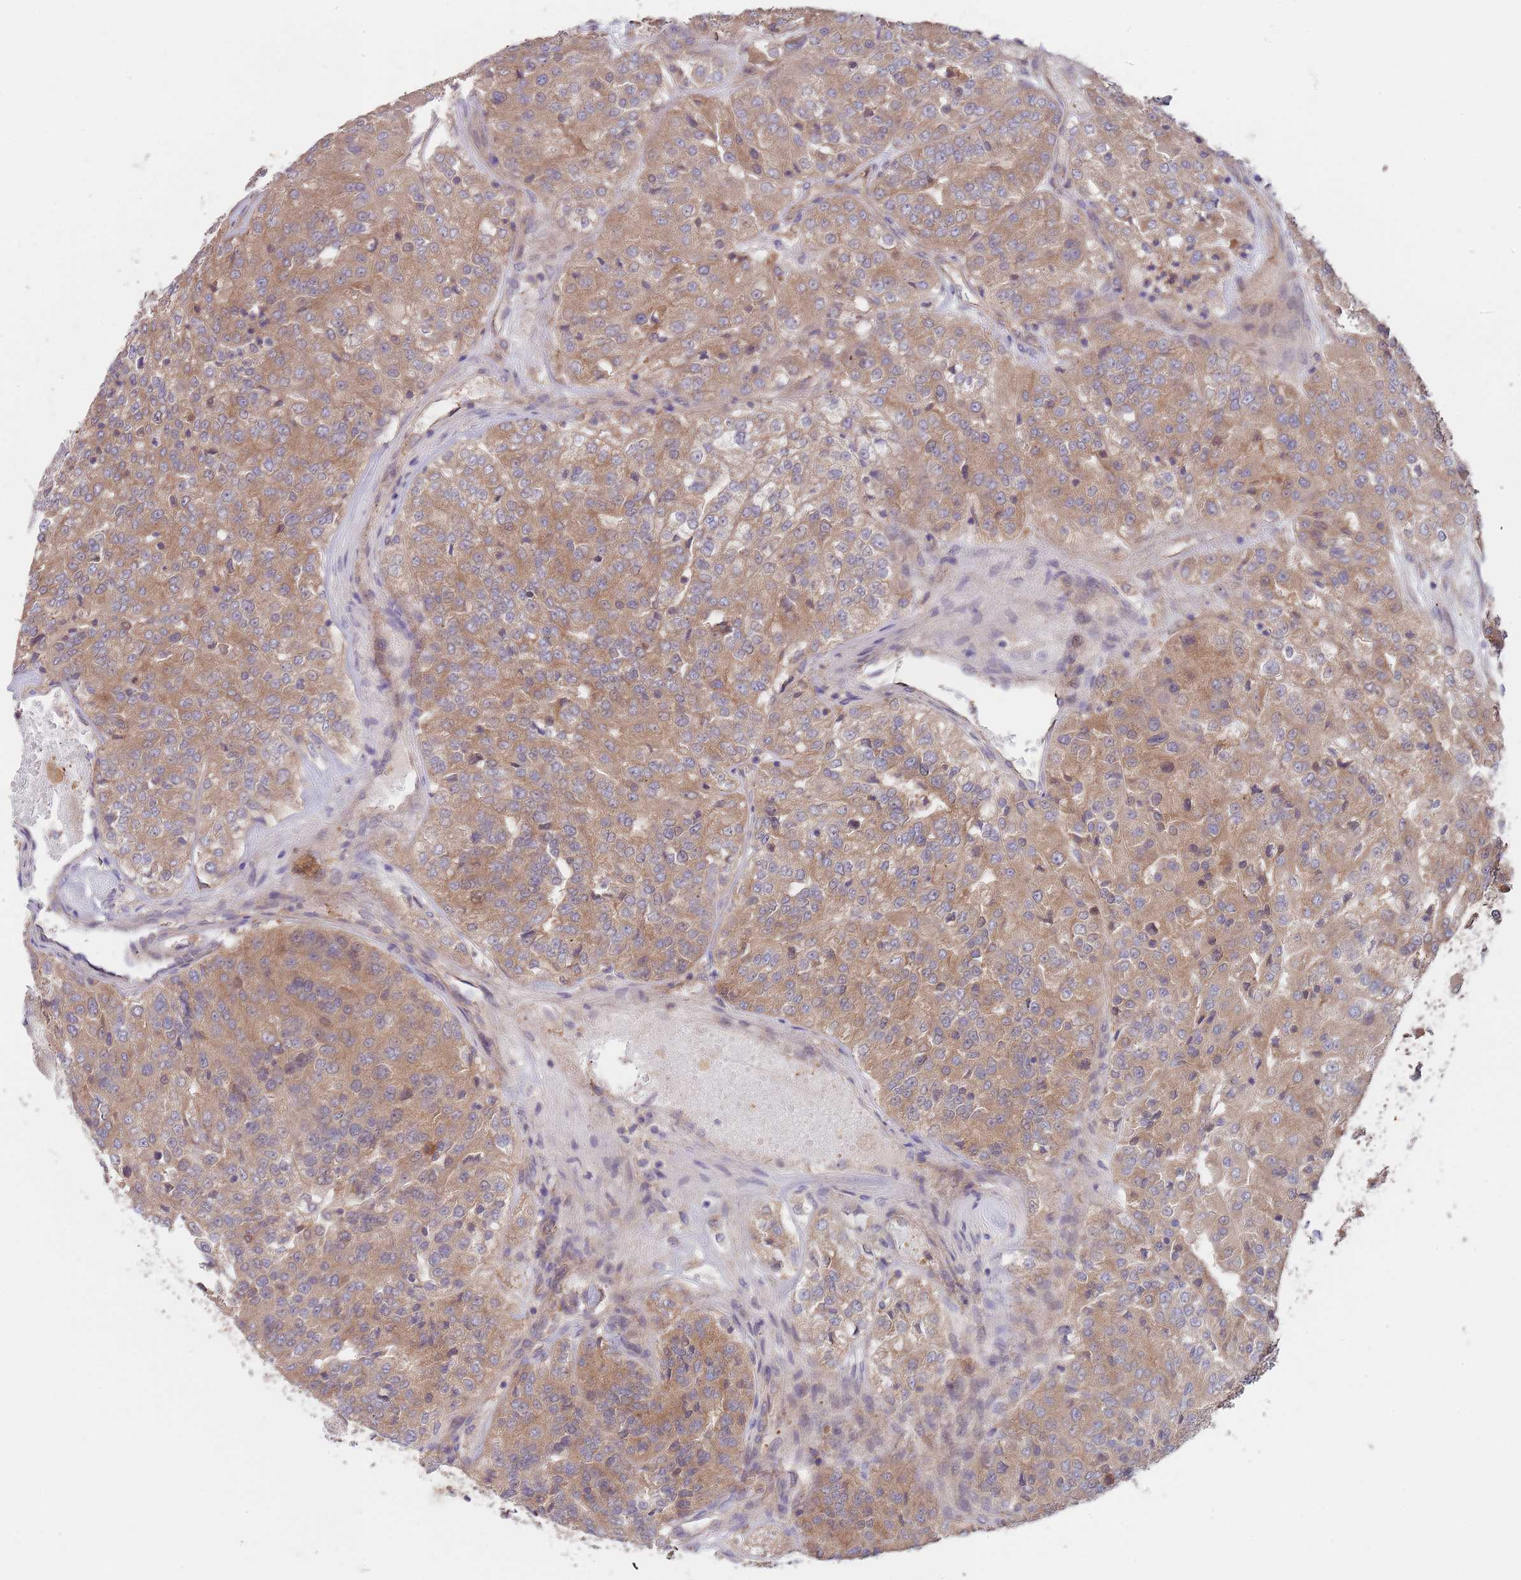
{"staining": {"intensity": "moderate", "quantity": ">75%", "location": "cytoplasmic/membranous"}, "tissue": "renal cancer", "cell_type": "Tumor cells", "image_type": "cancer", "snomed": [{"axis": "morphology", "description": "Adenocarcinoma, NOS"}, {"axis": "topography", "description": "Kidney"}], "caption": "Moderate cytoplasmic/membranous expression is seen in approximately >75% of tumor cells in renal cancer (adenocarcinoma).", "gene": "EIF3F", "patient": {"sex": "female", "age": 63}}